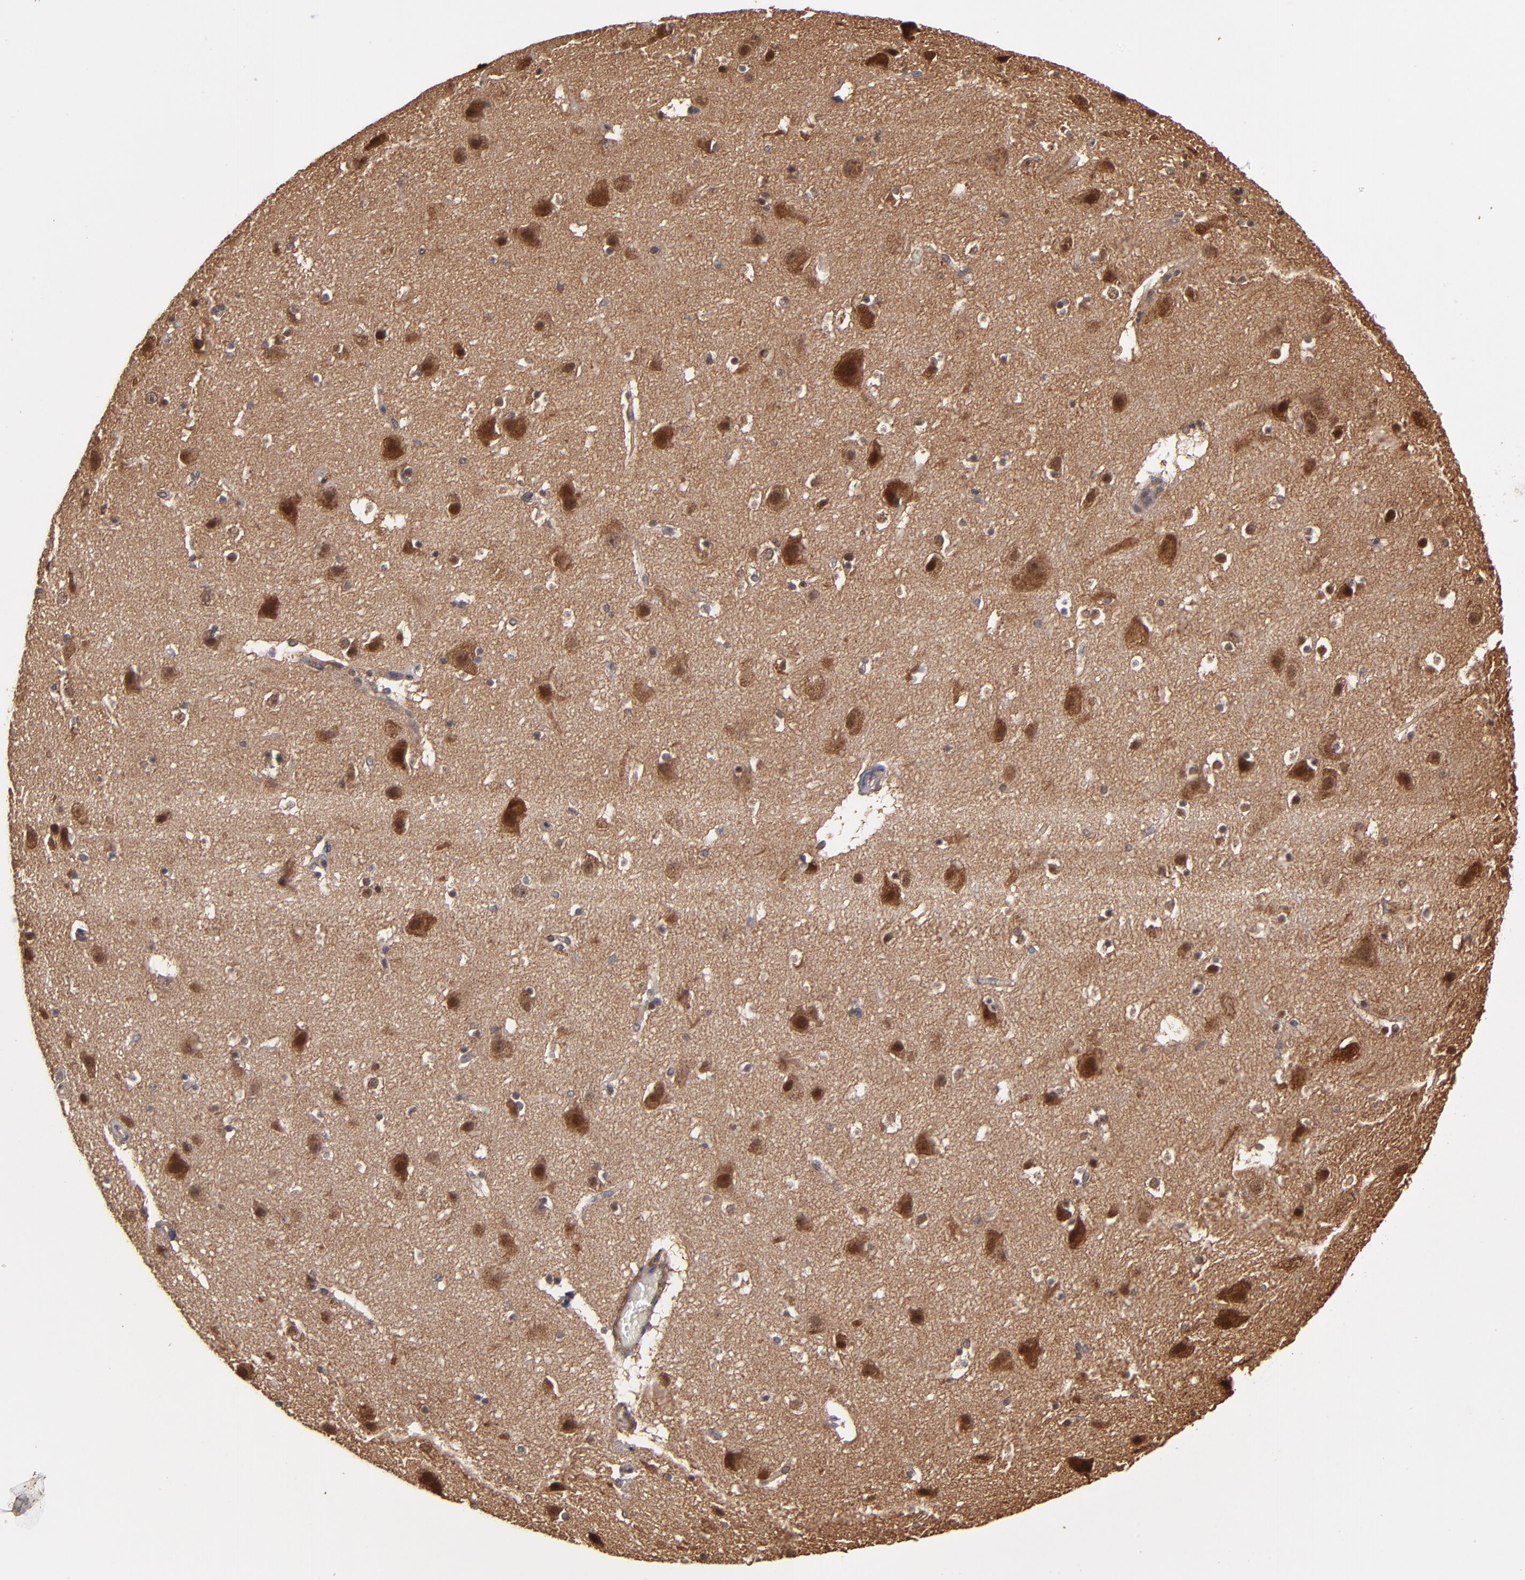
{"staining": {"intensity": "moderate", "quantity": ">75%", "location": "cytoplasmic/membranous"}, "tissue": "cerebral cortex", "cell_type": "Endothelial cells", "image_type": "normal", "snomed": [{"axis": "morphology", "description": "Normal tissue, NOS"}, {"axis": "topography", "description": "Cerebral cortex"}], "caption": "Immunohistochemistry (IHC) histopathology image of normal cerebral cortex: cerebral cortex stained using IHC displays medium levels of moderate protein expression localized specifically in the cytoplasmic/membranous of endothelial cells, appearing as a cytoplasmic/membranous brown color.", "gene": "BDKRB1", "patient": {"sex": "male", "age": 45}}